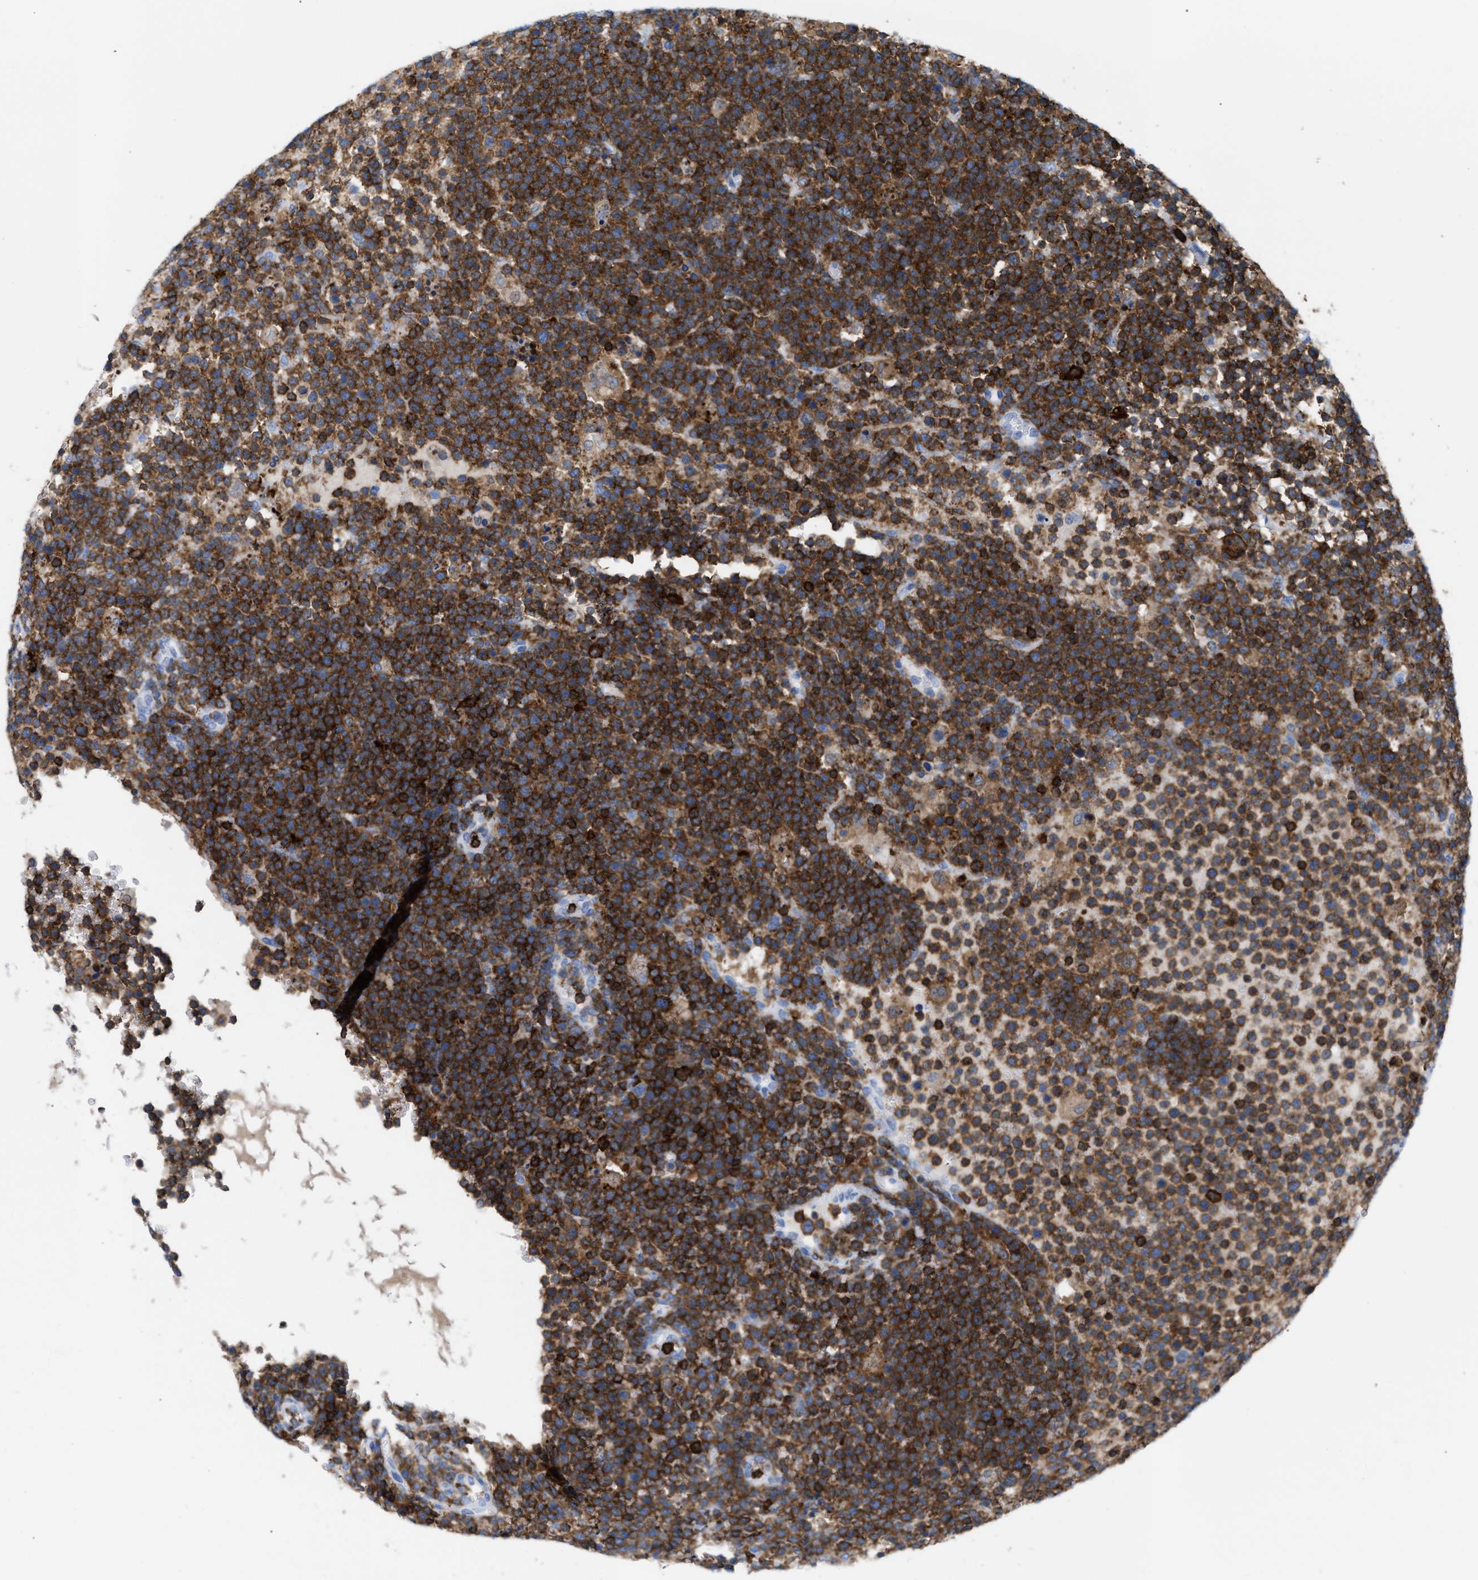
{"staining": {"intensity": "strong", "quantity": ">75%", "location": "cytoplasmic/membranous"}, "tissue": "lymphoma", "cell_type": "Tumor cells", "image_type": "cancer", "snomed": [{"axis": "morphology", "description": "Malignant lymphoma, non-Hodgkin's type, High grade"}, {"axis": "topography", "description": "Lymph node"}], "caption": "Malignant lymphoma, non-Hodgkin's type (high-grade) stained for a protein (brown) shows strong cytoplasmic/membranous positive positivity in about >75% of tumor cells.", "gene": "LCP1", "patient": {"sex": "male", "age": 61}}